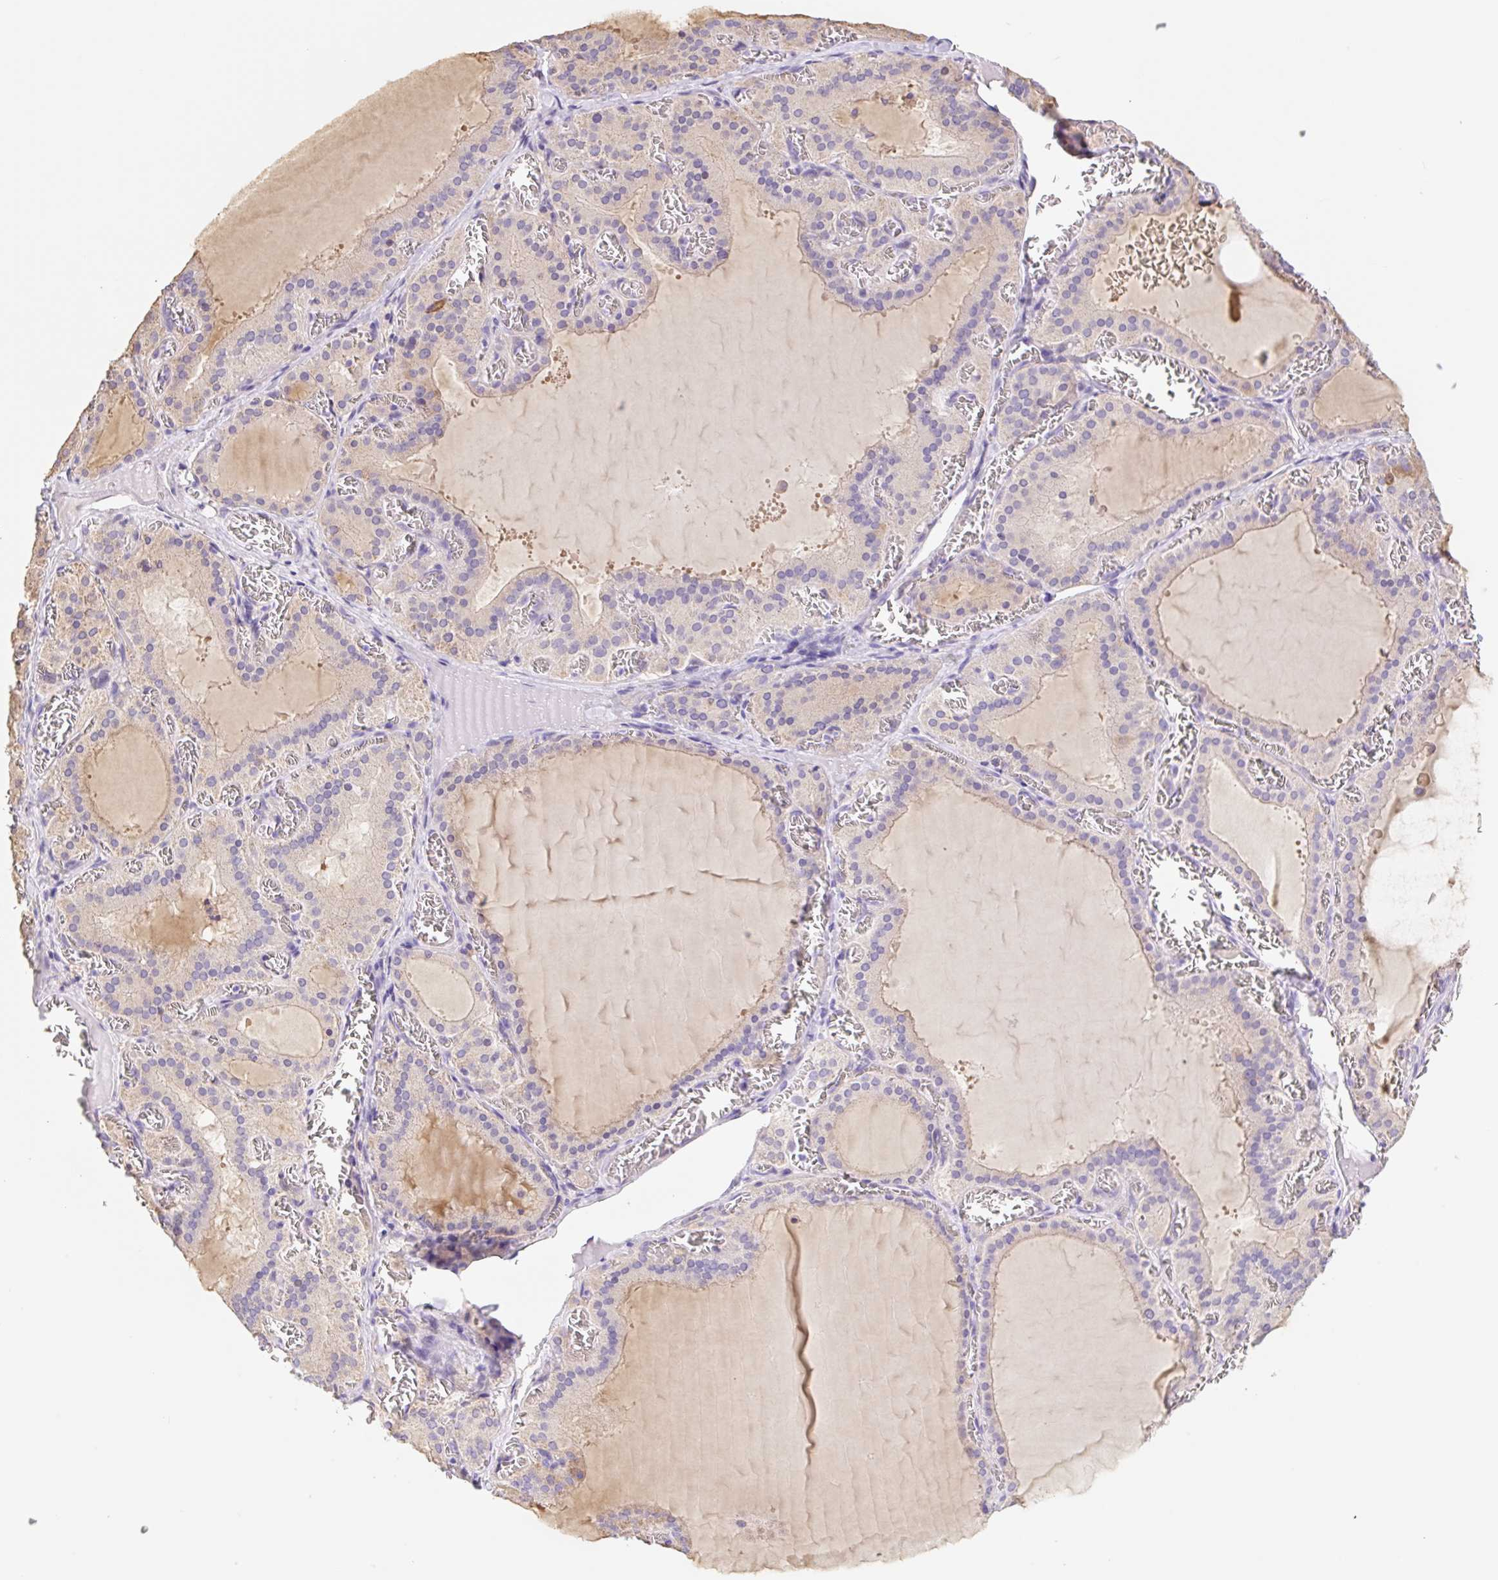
{"staining": {"intensity": "negative", "quantity": "none", "location": "none"}, "tissue": "thyroid gland", "cell_type": "Glandular cells", "image_type": "normal", "snomed": [{"axis": "morphology", "description": "Normal tissue, NOS"}, {"axis": "topography", "description": "Thyroid gland"}], "caption": "High power microscopy micrograph of an immunohistochemistry (IHC) histopathology image of normal thyroid gland, revealing no significant positivity in glandular cells. (Immunohistochemistry (ihc), brightfield microscopy, high magnification).", "gene": "COPZ2", "patient": {"sex": "female", "age": 30}}